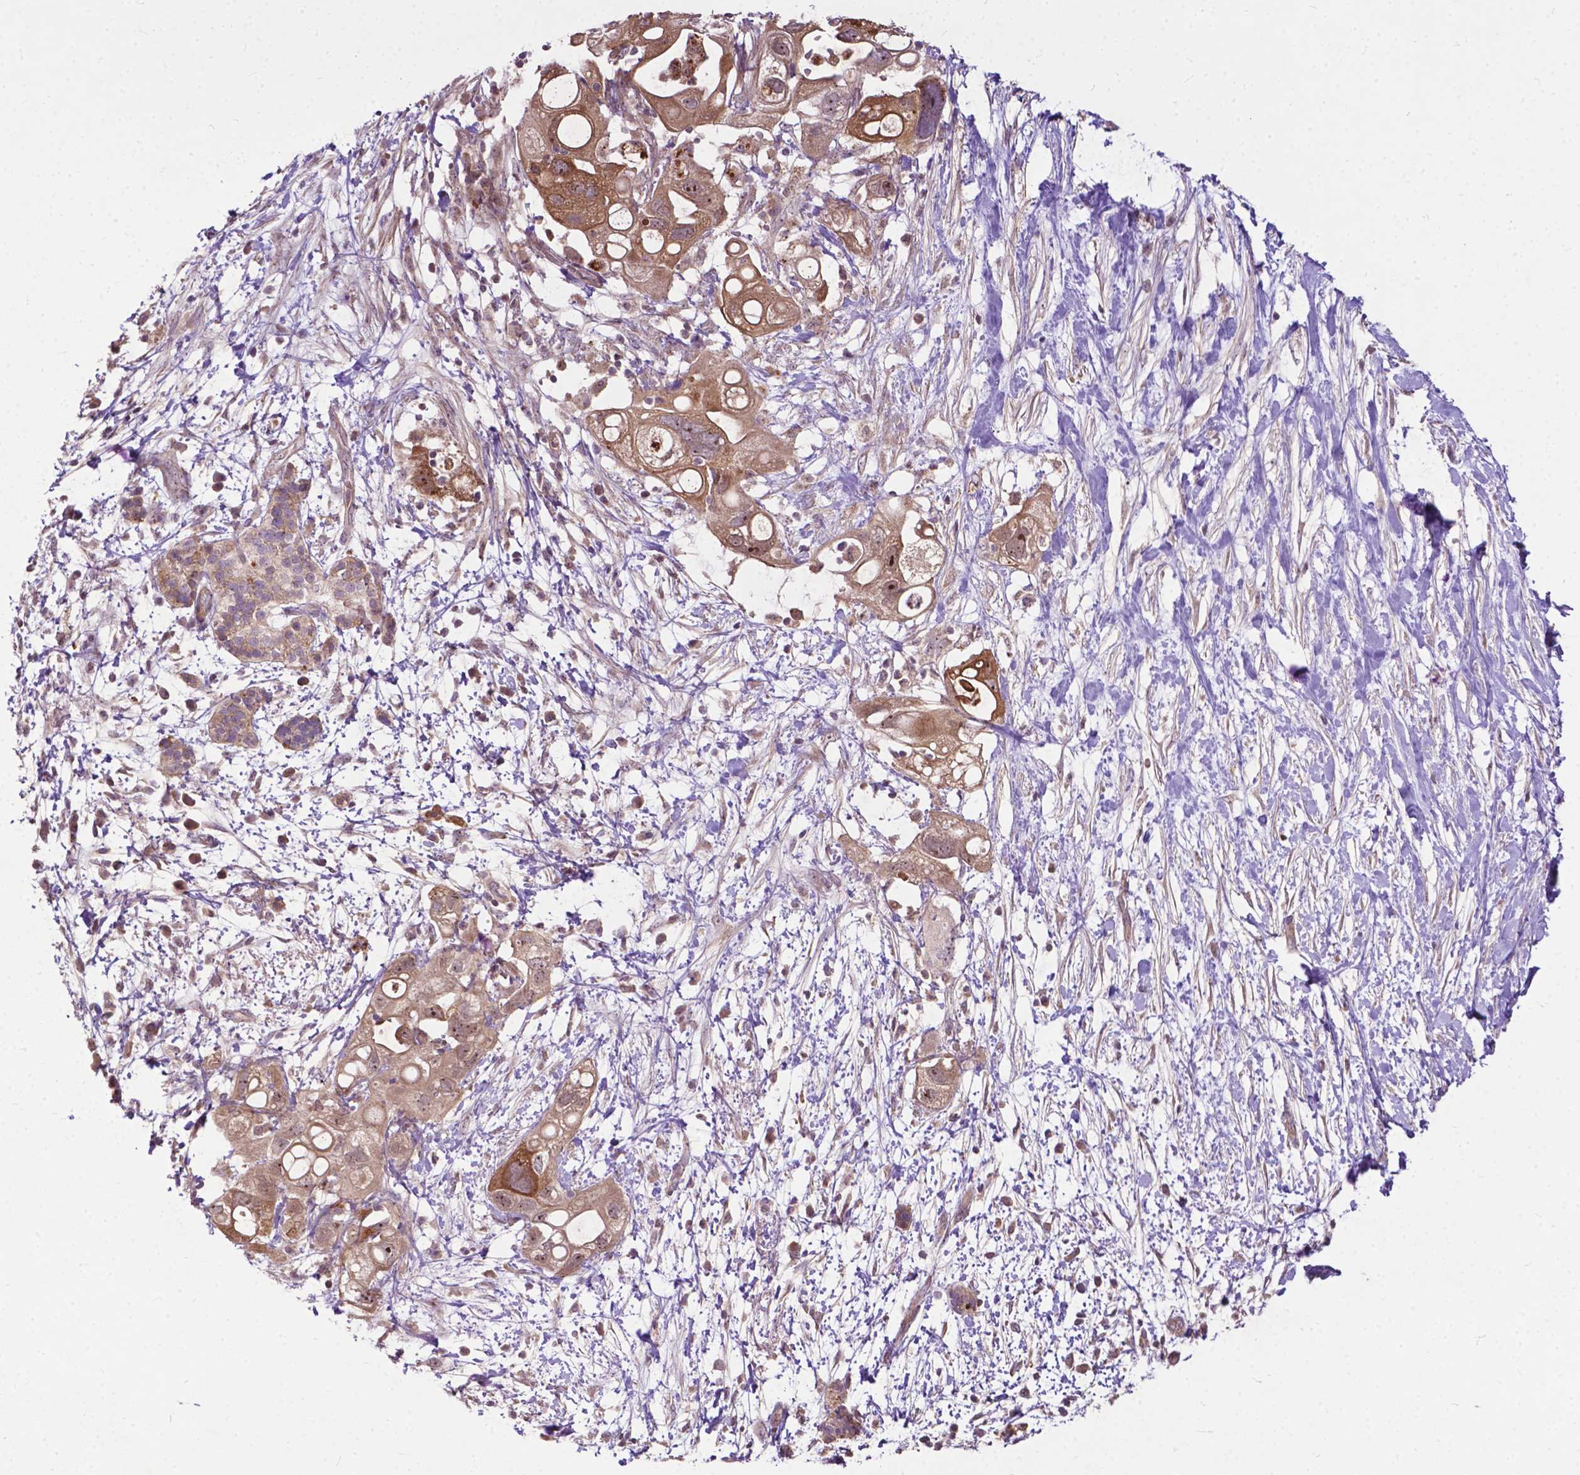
{"staining": {"intensity": "moderate", "quantity": ">75%", "location": "cytoplasmic/membranous"}, "tissue": "pancreatic cancer", "cell_type": "Tumor cells", "image_type": "cancer", "snomed": [{"axis": "morphology", "description": "Adenocarcinoma, NOS"}, {"axis": "topography", "description": "Pancreas"}], "caption": "Pancreatic adenocarcinoma stained for a protein reveals moderate cytoplasmic/membranous positivity in tumor cells.", "gene": "PARP3", "patient": {"sex": "female", "age": 72}}